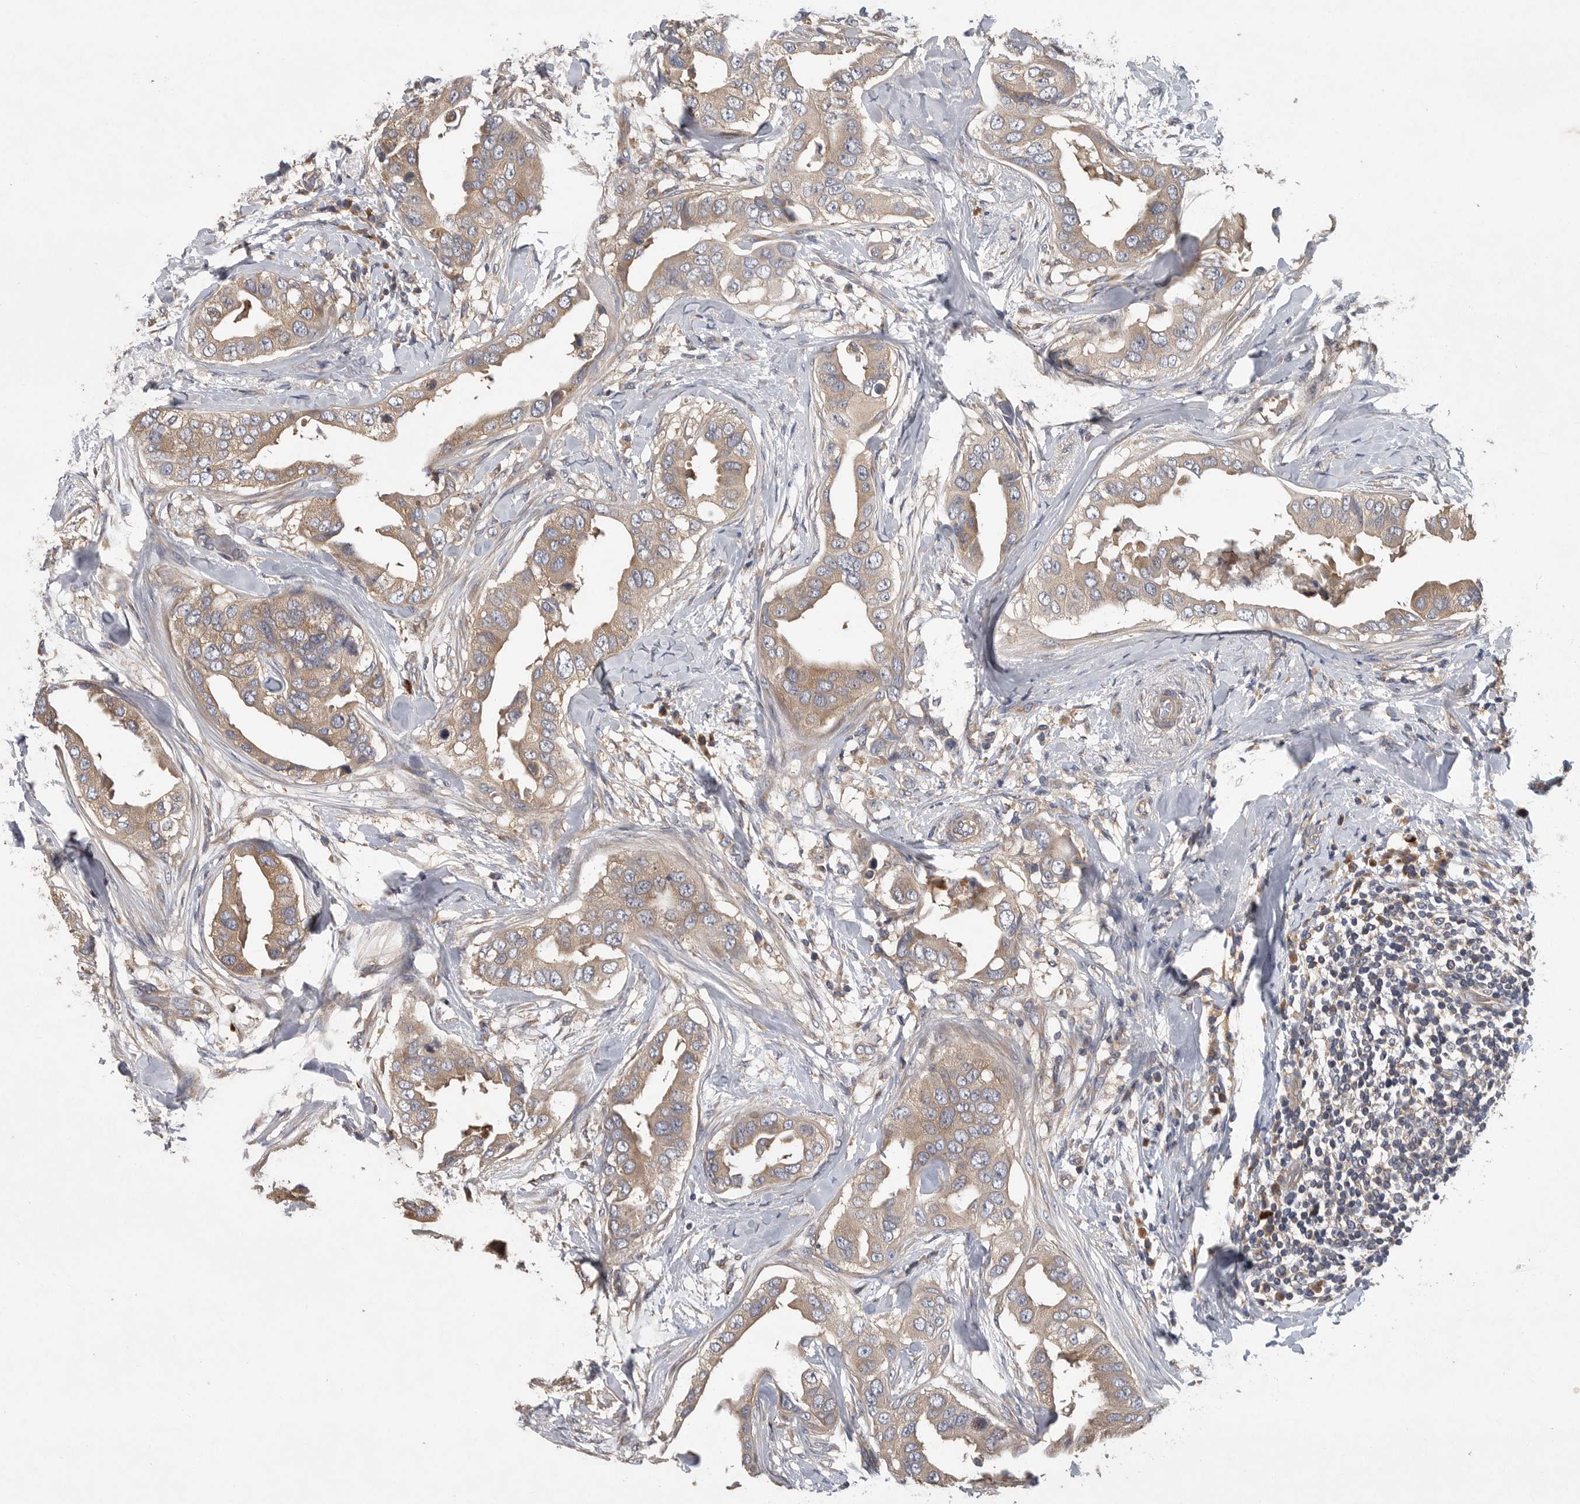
{"staining": {"intensity": "moderate", "quantity": ">75%", "location": "cytoplasmic/membranous"}, "tissue": "breast cancer", "cell_type": "Tumor cells", "image_type": "cancer", "snomed": [{"axis": "morphology", "description": "Duct carcinoma"}, {"axis": "topography", "description": "Breast"}], "caption": "Brown immunohistochemical staining in breast infiltrating ductal carcinoma shows moderate cytoplasmic/membranous positivity in about >75% of tumor cells.", "gene": "OXR1", "patient": {"sex": "female", "age": 40}}